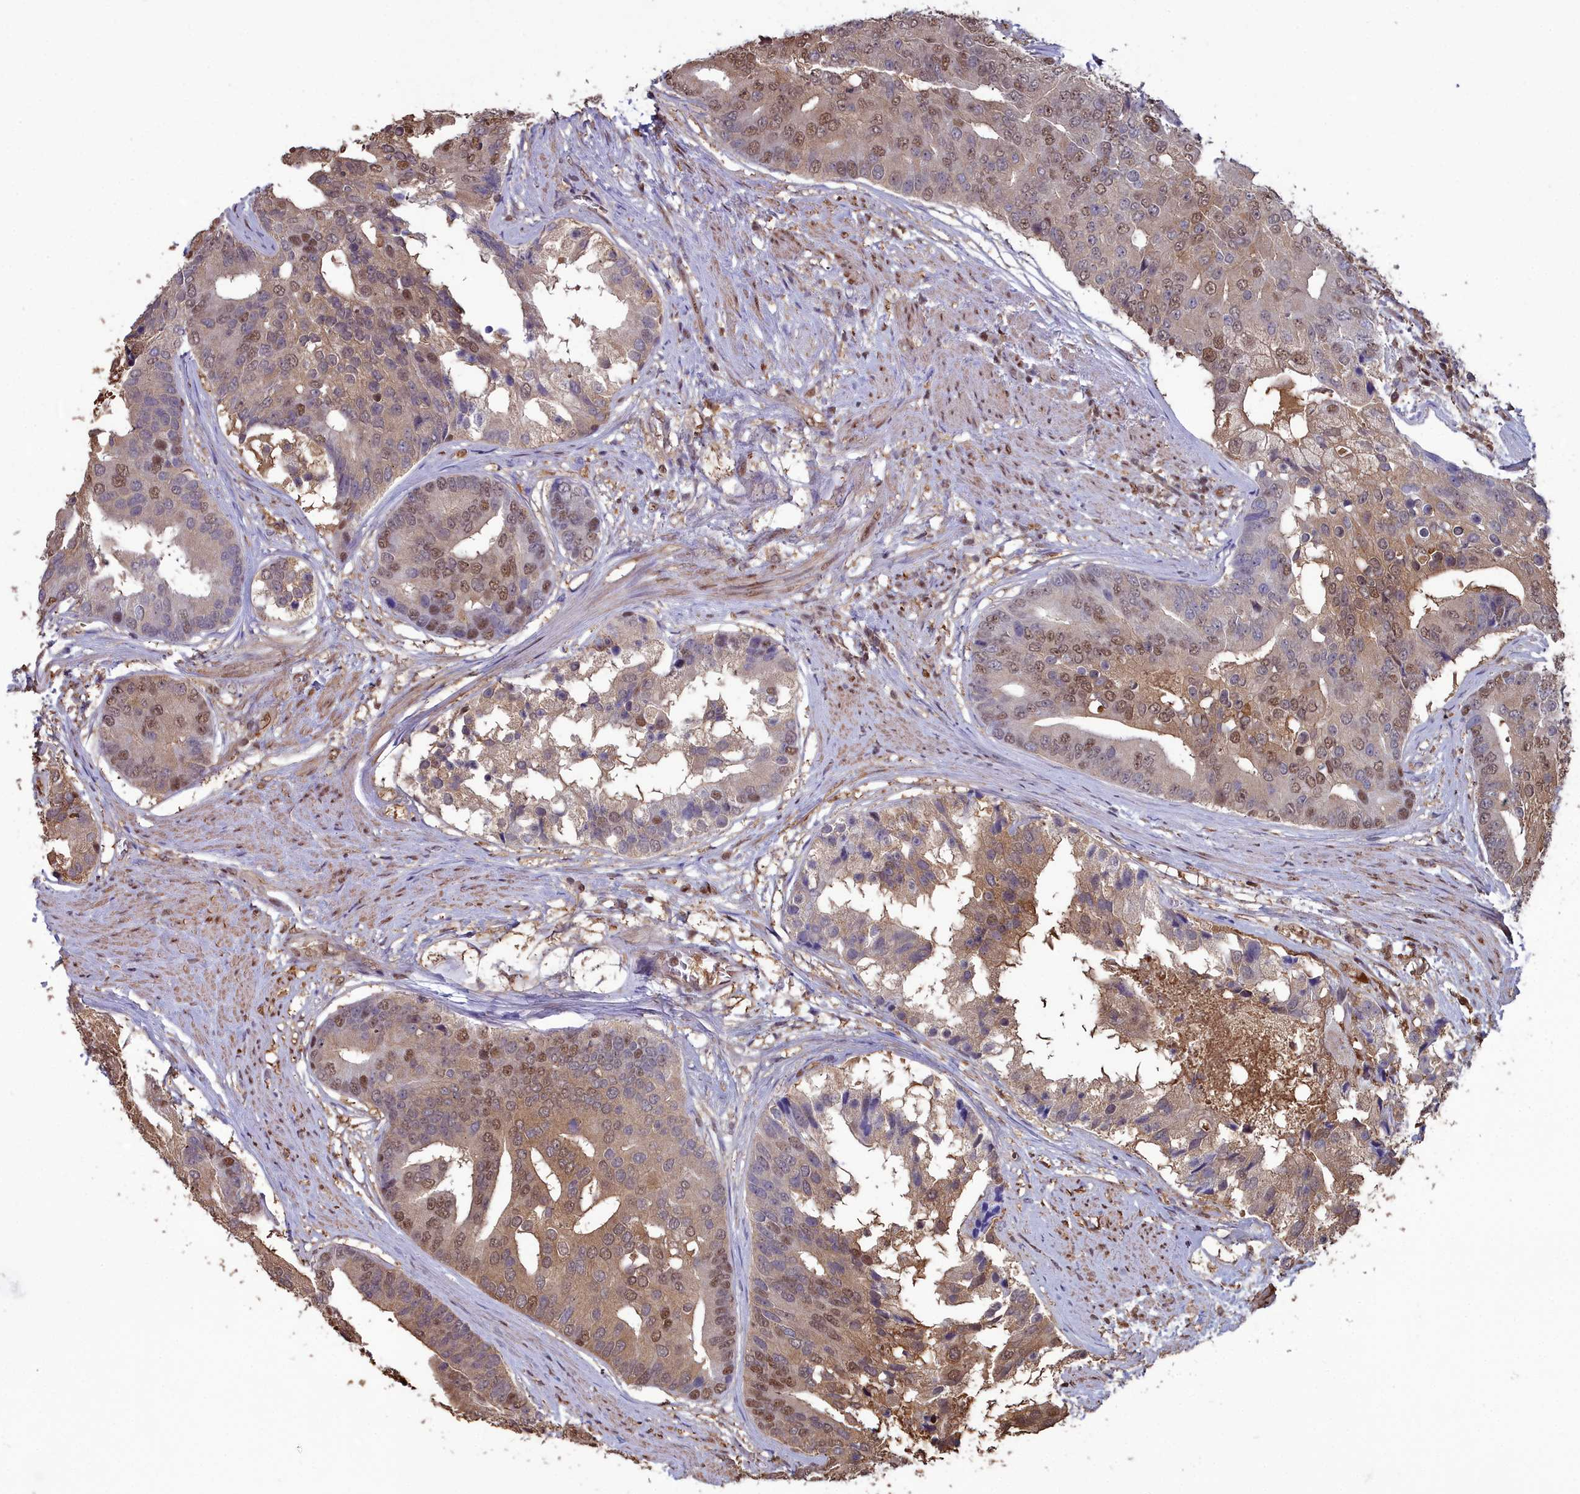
{"staining": {"intensity": "moderate", "quantity": ">75%", "location": "cytoplasmic/membranous,nuclear"}, "tissue": "prostate cancer", "cell_type": "Tumor cells", "image_type": "cancer", "snomed": [{"axis": "morphology", "description": "Adenocarcinoma, High grade"}, {"axis": "topography", "description": "Prostate"}], "caption": "The histopathology image demonstrates immunohistochemical staining of prostate adenocarcinoma (high-grade). There is moderate cytoplasmic/membranous and nuclear positivity is present in approximately >75% of tumor cells.", "gene": "GAPDH", "patient": {"sex": "male", "age": 62}}